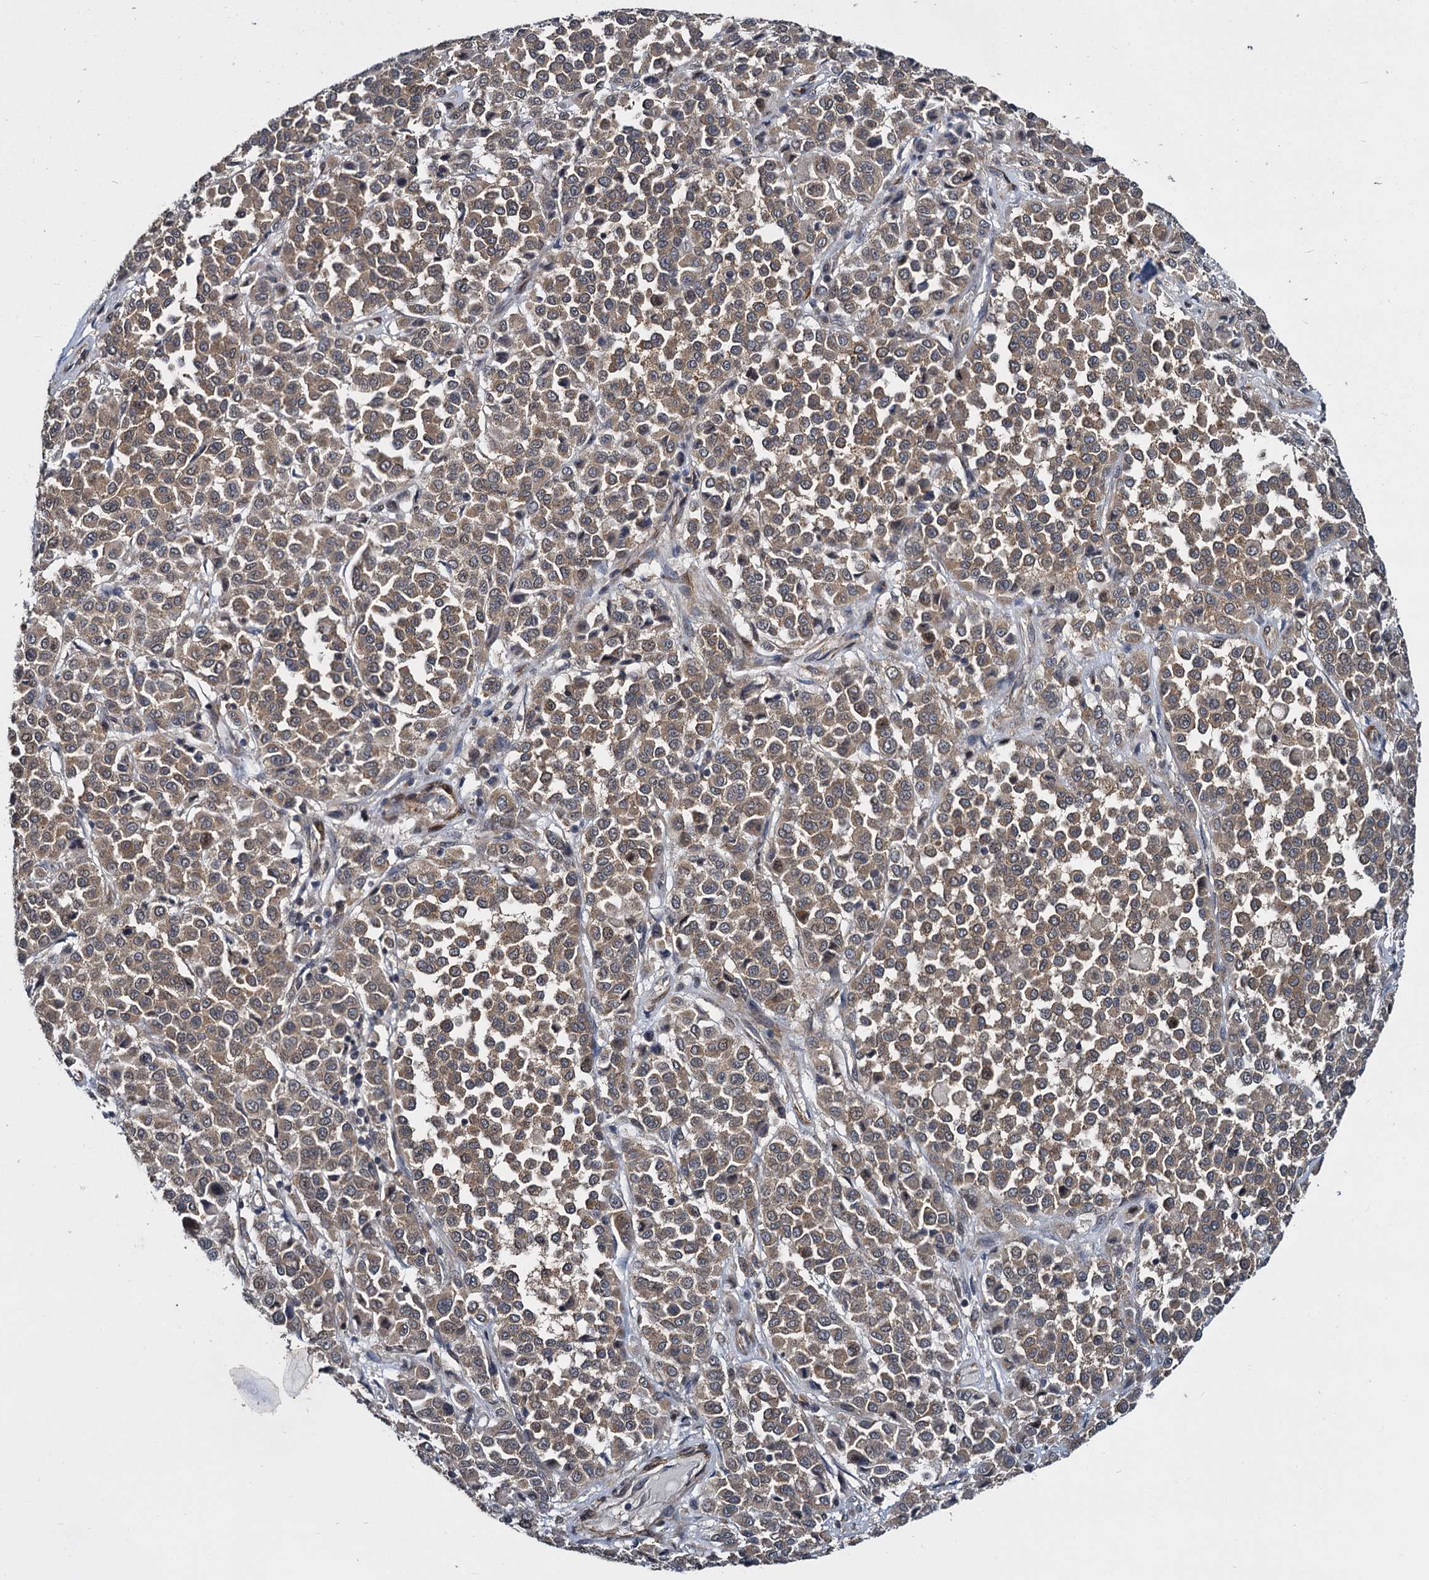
{"staining": {"intensity": "moderate", "quantity": ">75%", "location": "cytoplasmic/membranous"}, "tissue": "melanoma", "cell_type": "Tumor cells", "image_type": "cancer", "snomed": [{"axis": "morphology", "description": "Malignant melanoma, Metastatic site"}, {"axis": "topography", "description": "Pancreas"}], "caption": "The micrograph exhibits staining of malignant melanoma (metastatic site), revealing moderate cytoplasmic/membranous protein staining (brown color) within tumor cells.", "gene": "ARHGAP42", "patient": {"sex": "female", "age": 30}}